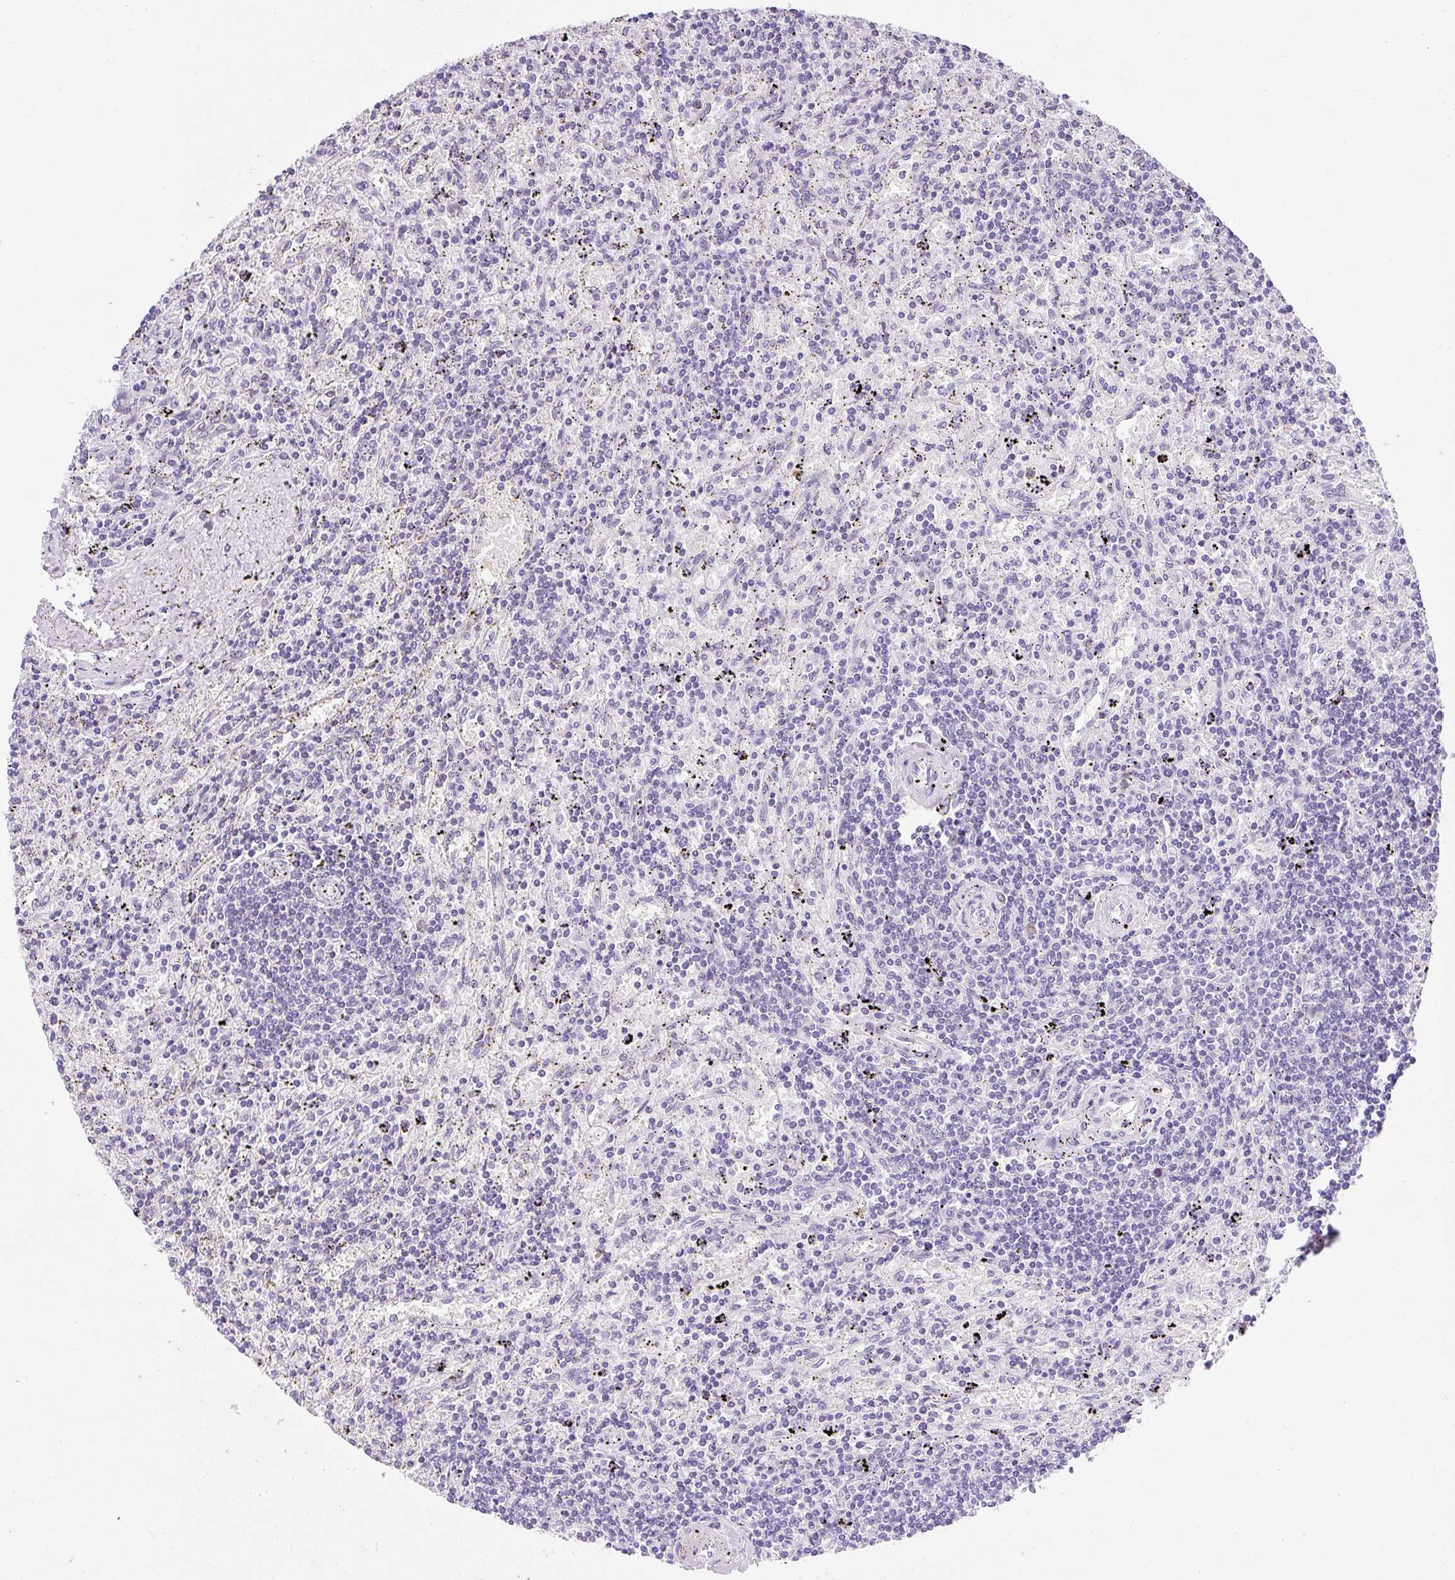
{"staining": {"intensity": "negative", "quantity": "none", "location": "none"}, "tissue": "lymphoma", "cell_type": "Tumor cells", "image_type": "cancer", "snomed": [{"axis": "morphology", "description": "Malignant lymphoma, non-Hodgkin's type, Low grade"}, {"axis": "topography", "description": "Spleen"}], "caption": "Lymphoma was stained to show a protein in brown. There is no significant expression in tumor cells.", "gene": "GOLGA8A", "patient": {"sex": "male", "age": 76}}